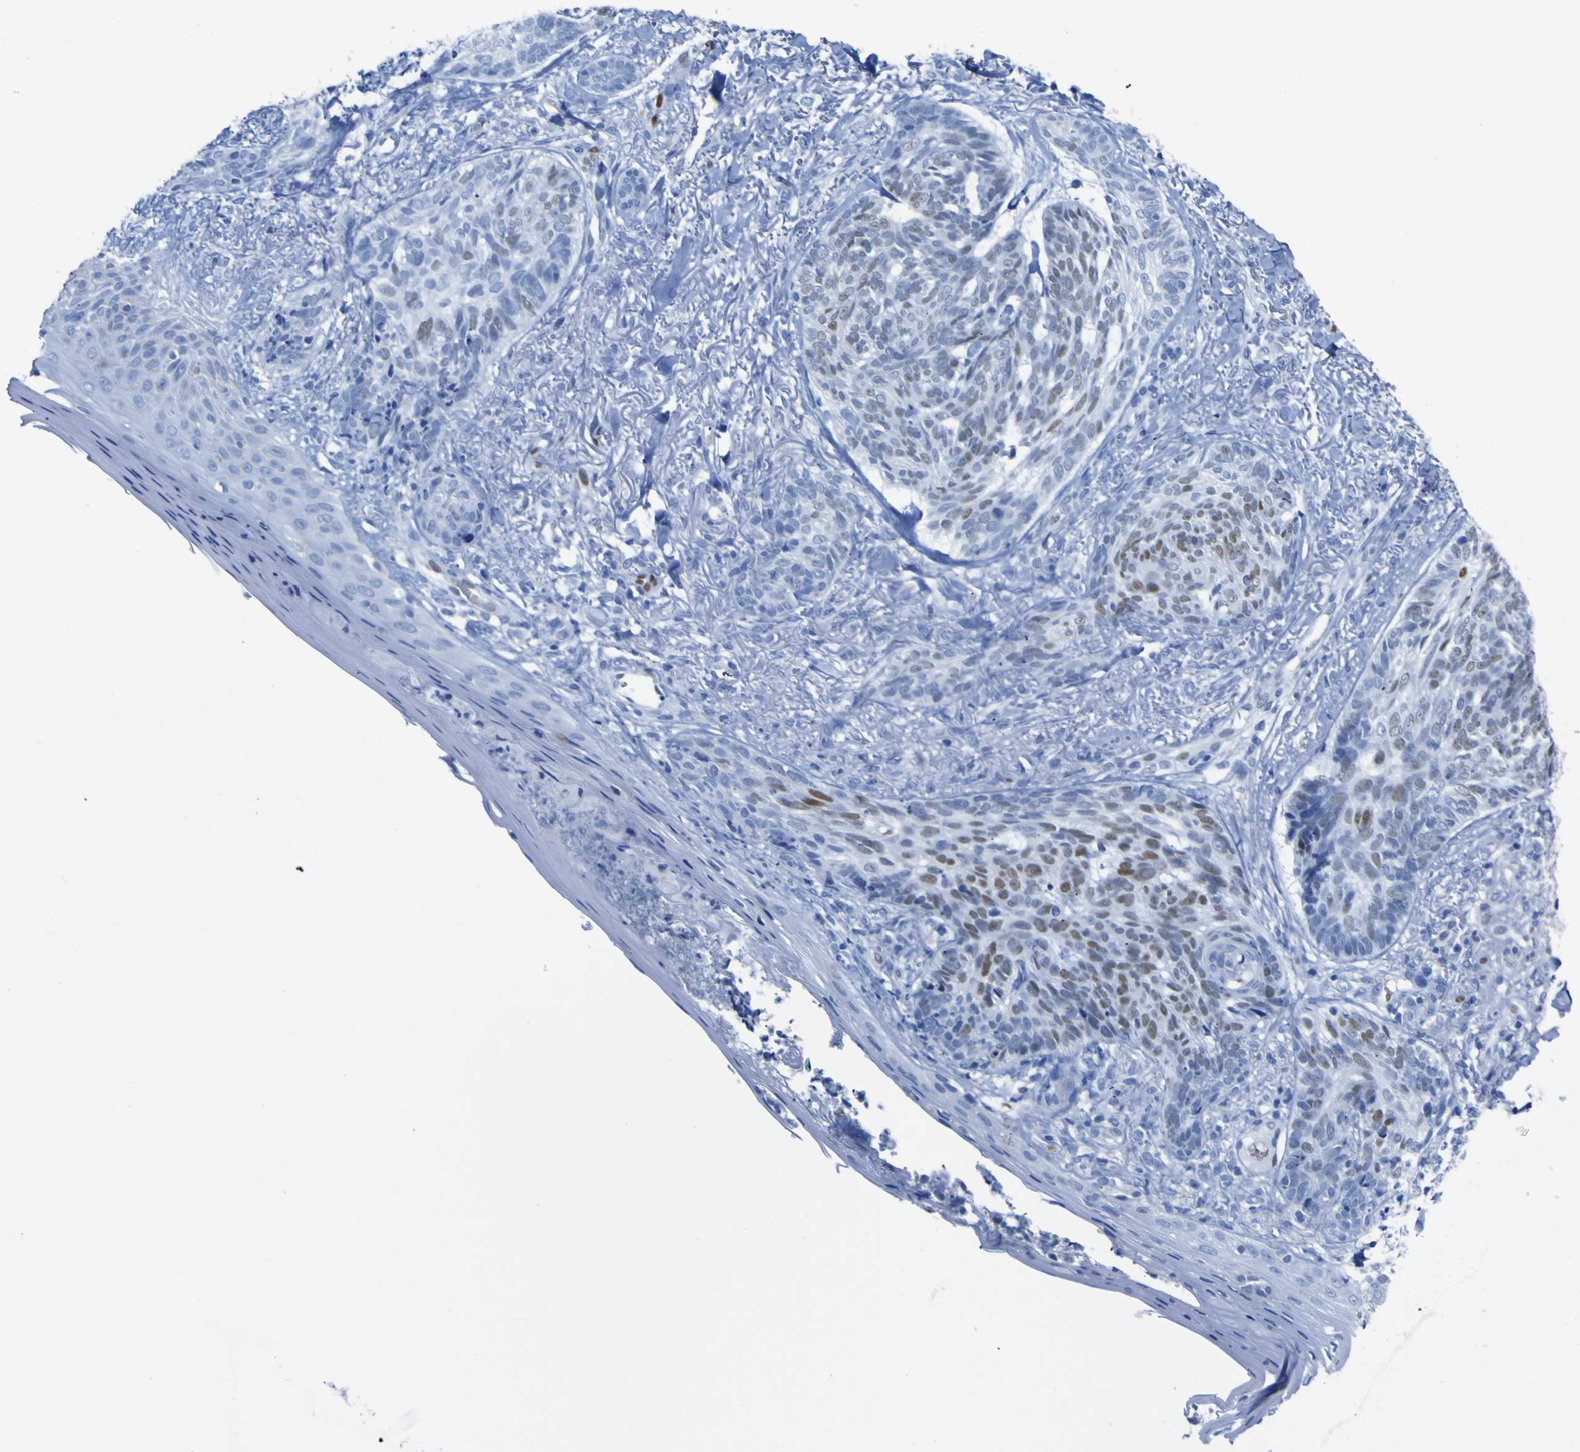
{"staining": {"intensity": "moderate", "quantity": "25%-75%", "location": "nuclear"}, "tissue": "skin cancer", "cell_type": "Tumor cells", "image_type": "cancer", "snomed": [{"axis": "morphology", "description": "Basal cell carcinoma"}, {"axis": "topography", "description": "Skin"}], "caption": "Protein expression analysis of skin cancer (basal cell carcinoma) displays moderate nuclear positivity in approximately 25%-75% of tumor cells. (DAB (3,3'-diaminobenzidine) IHC with brightfield microscopy, high magnification).", "gene": "DACH1", "patient": {"sex": "male", "age": 43}}